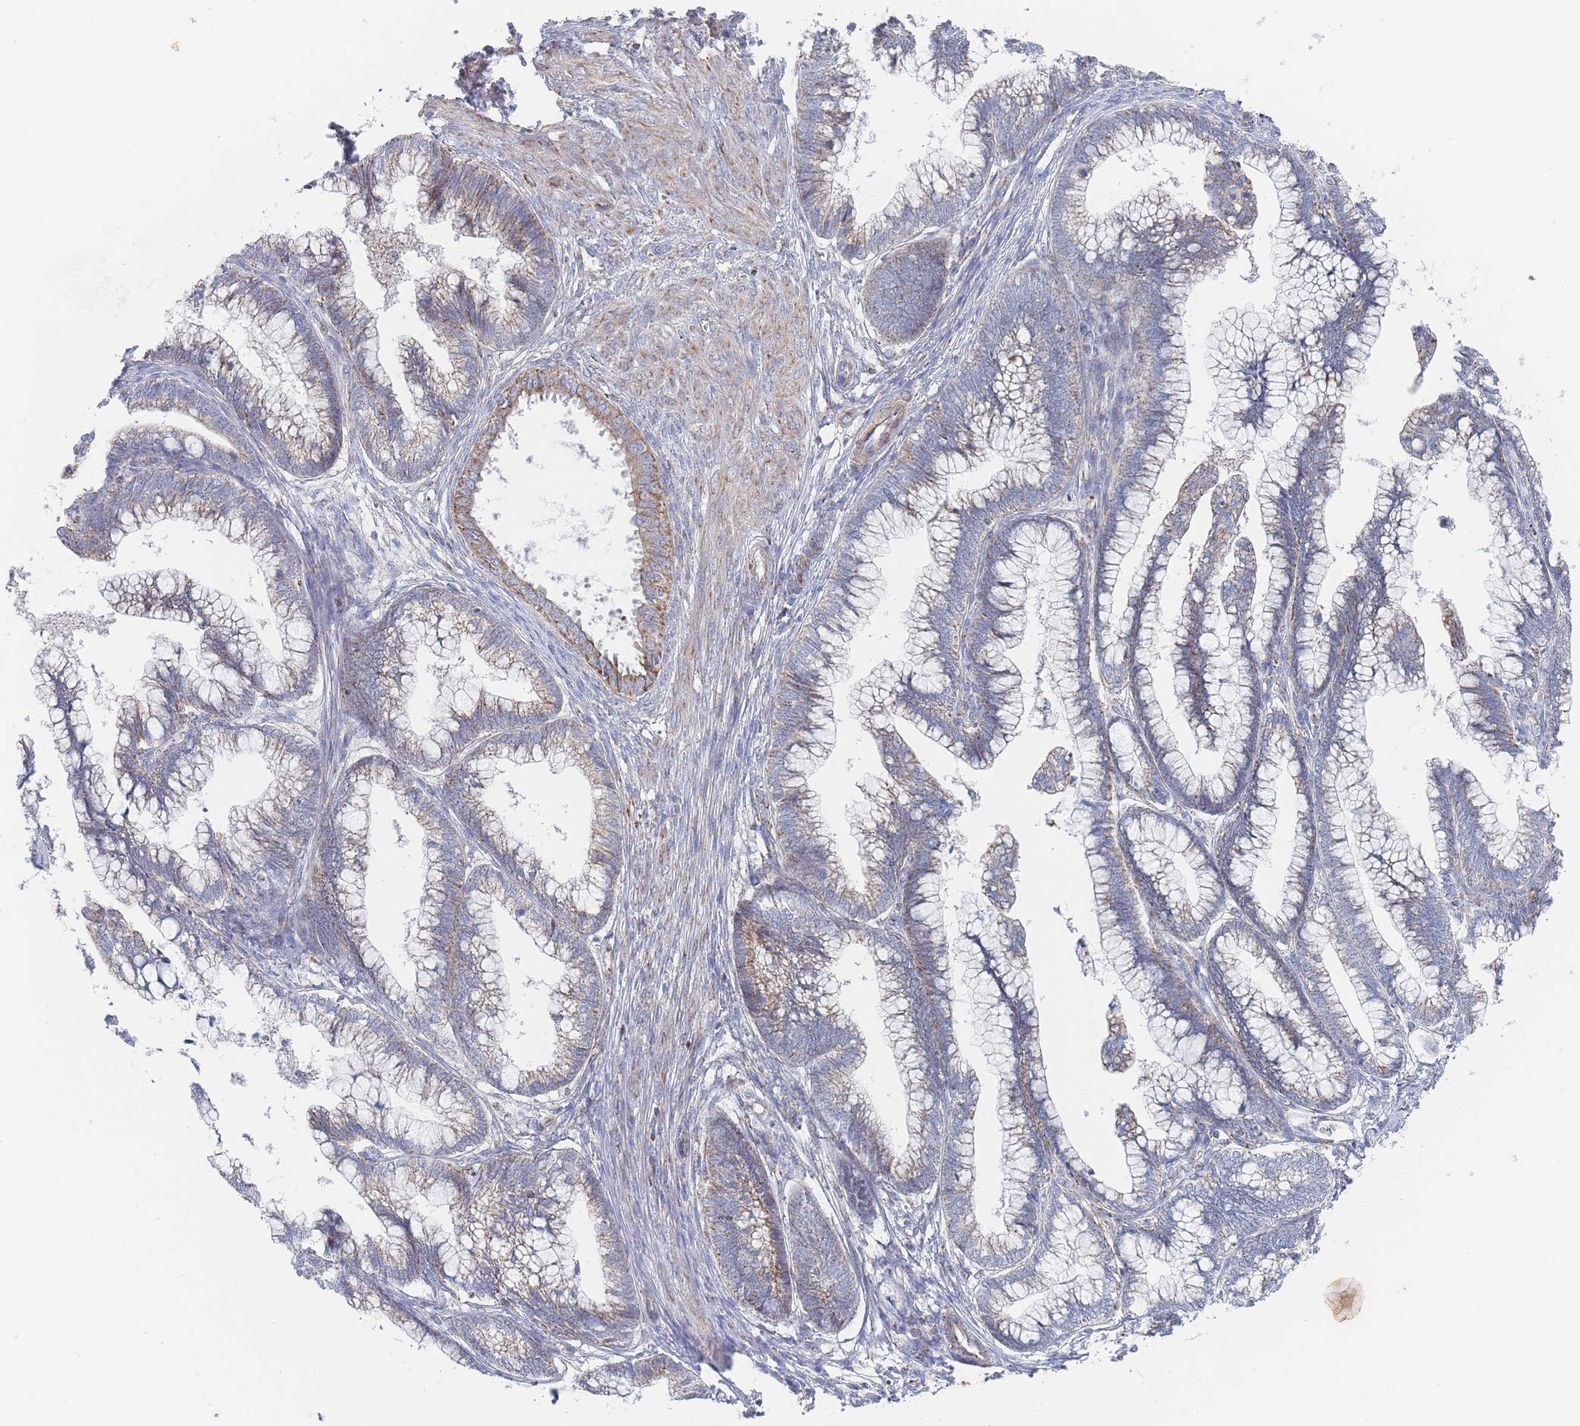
{"staining": {"intensity": "moderate", "quantity": "<25%", "location": "cytoplasmic/membranous"}, "tissue": "cervical cancer", "cell_type": "Tumor cells", "image_type": "cancer", "snomed": [{"axis": "morphology", "description": "Adenocarcinoma, NOS"}, {"axis": "topography", "description": "Cervix"}], "caption": "Human cervical adenocarcinoma stained for a protein (brown) exhibits moderate cytoplasmic/membranous positive positivity in approximately <25% of tumor cells.", "gene": "IKZF4", "patient": {"sex": "female", "age": 44}}